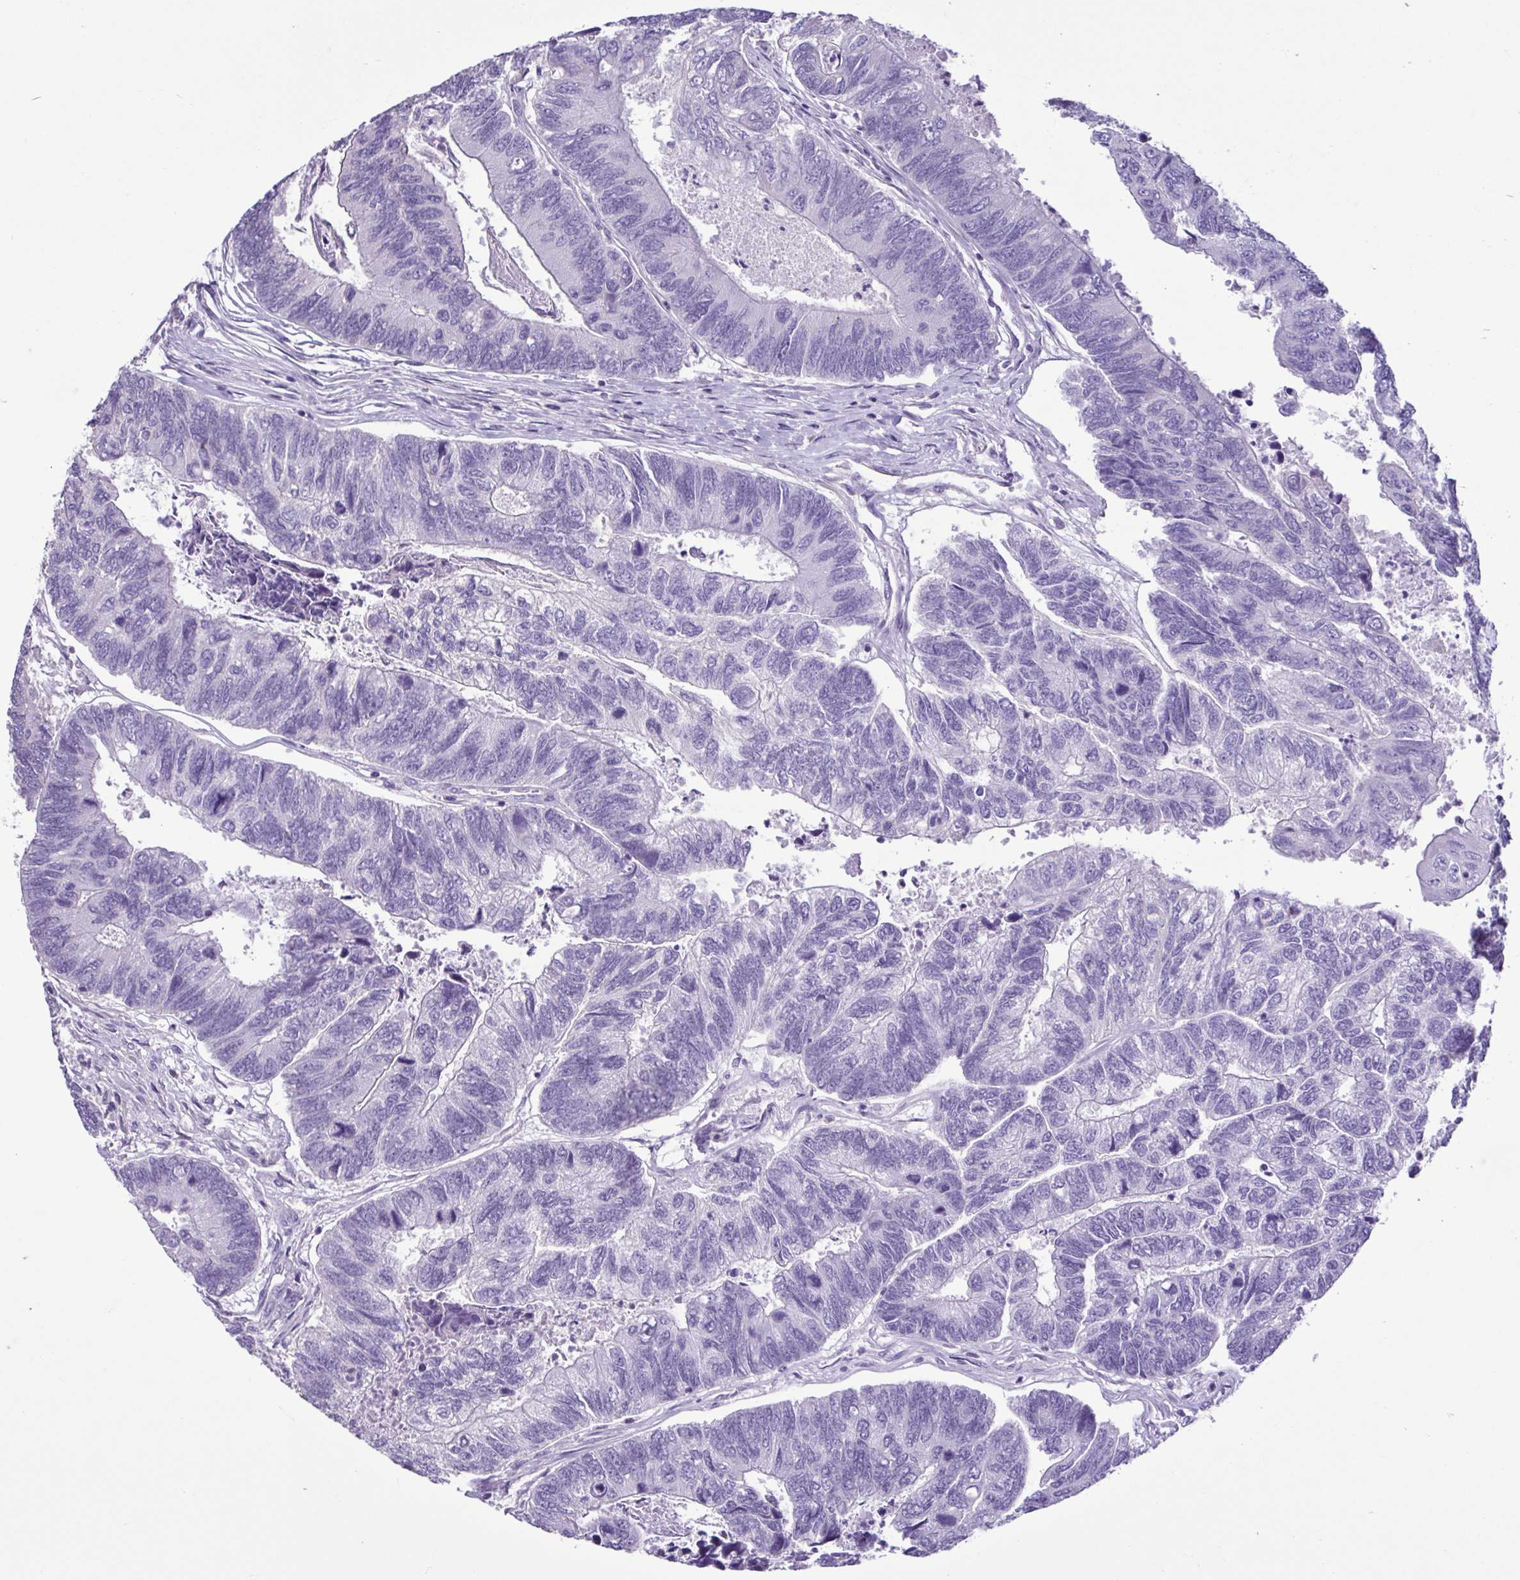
{"staining": {"intensity": "negative", "quantity": "none", "location": "none"}, "tissue": "colorectal cancer", "cell_type": "Tumor cells", "image_type": "cancer", "snomed": [{"axis": "morphology", "description": "Adenocarcinoma, NOS"}, {"axis": "topography", "description": "Colon"}], "caption": "There is no significant positivity in tumor cells of colorectal cancer. Brightfield microscopy of immunohistochemistry (IHC) stained with DAB (brown) and hematoxylin (blue), captured at high magnification.", "gene": "PLA2G4E", "patient": {"sex": "female", "age": 67}}